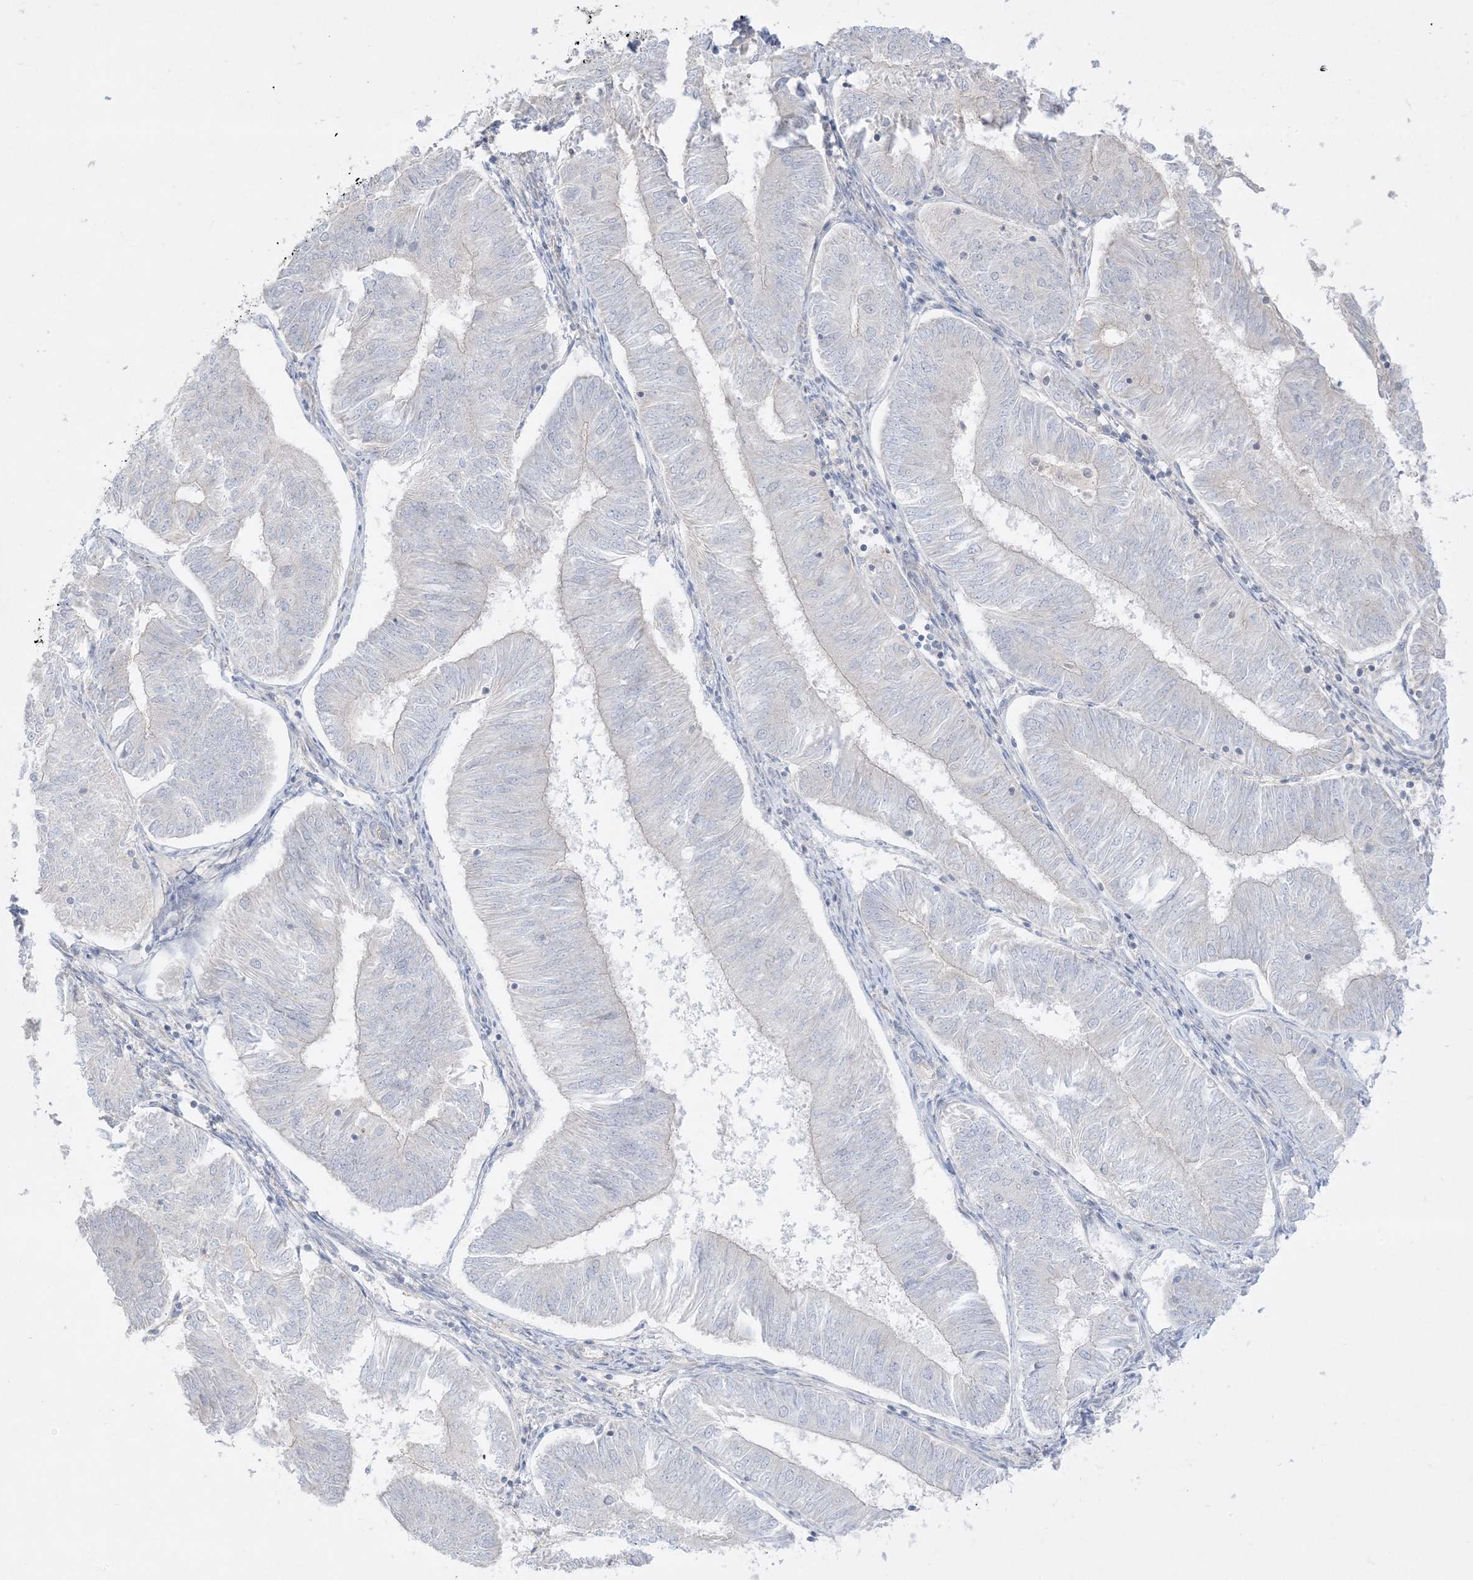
{"staining": {"intensity": "negative", "quantity": "none", "location": "none"}, "tissue": "endometrial cancer", "cell_type": "Tumor cells", "image_type": "cancer", "snomed": [{"axis": "morphology", "description": "Adenocarcinoma, NOS"}, {"axis": "topography", "description": "Endometrium"}], "caption": "Immunohistochemistry (IHC) of human endometrial cancer reveals no expression in tumor cells.", "gene": "ARHGEF9", "patient": {"sex": "female", "age": 58}}